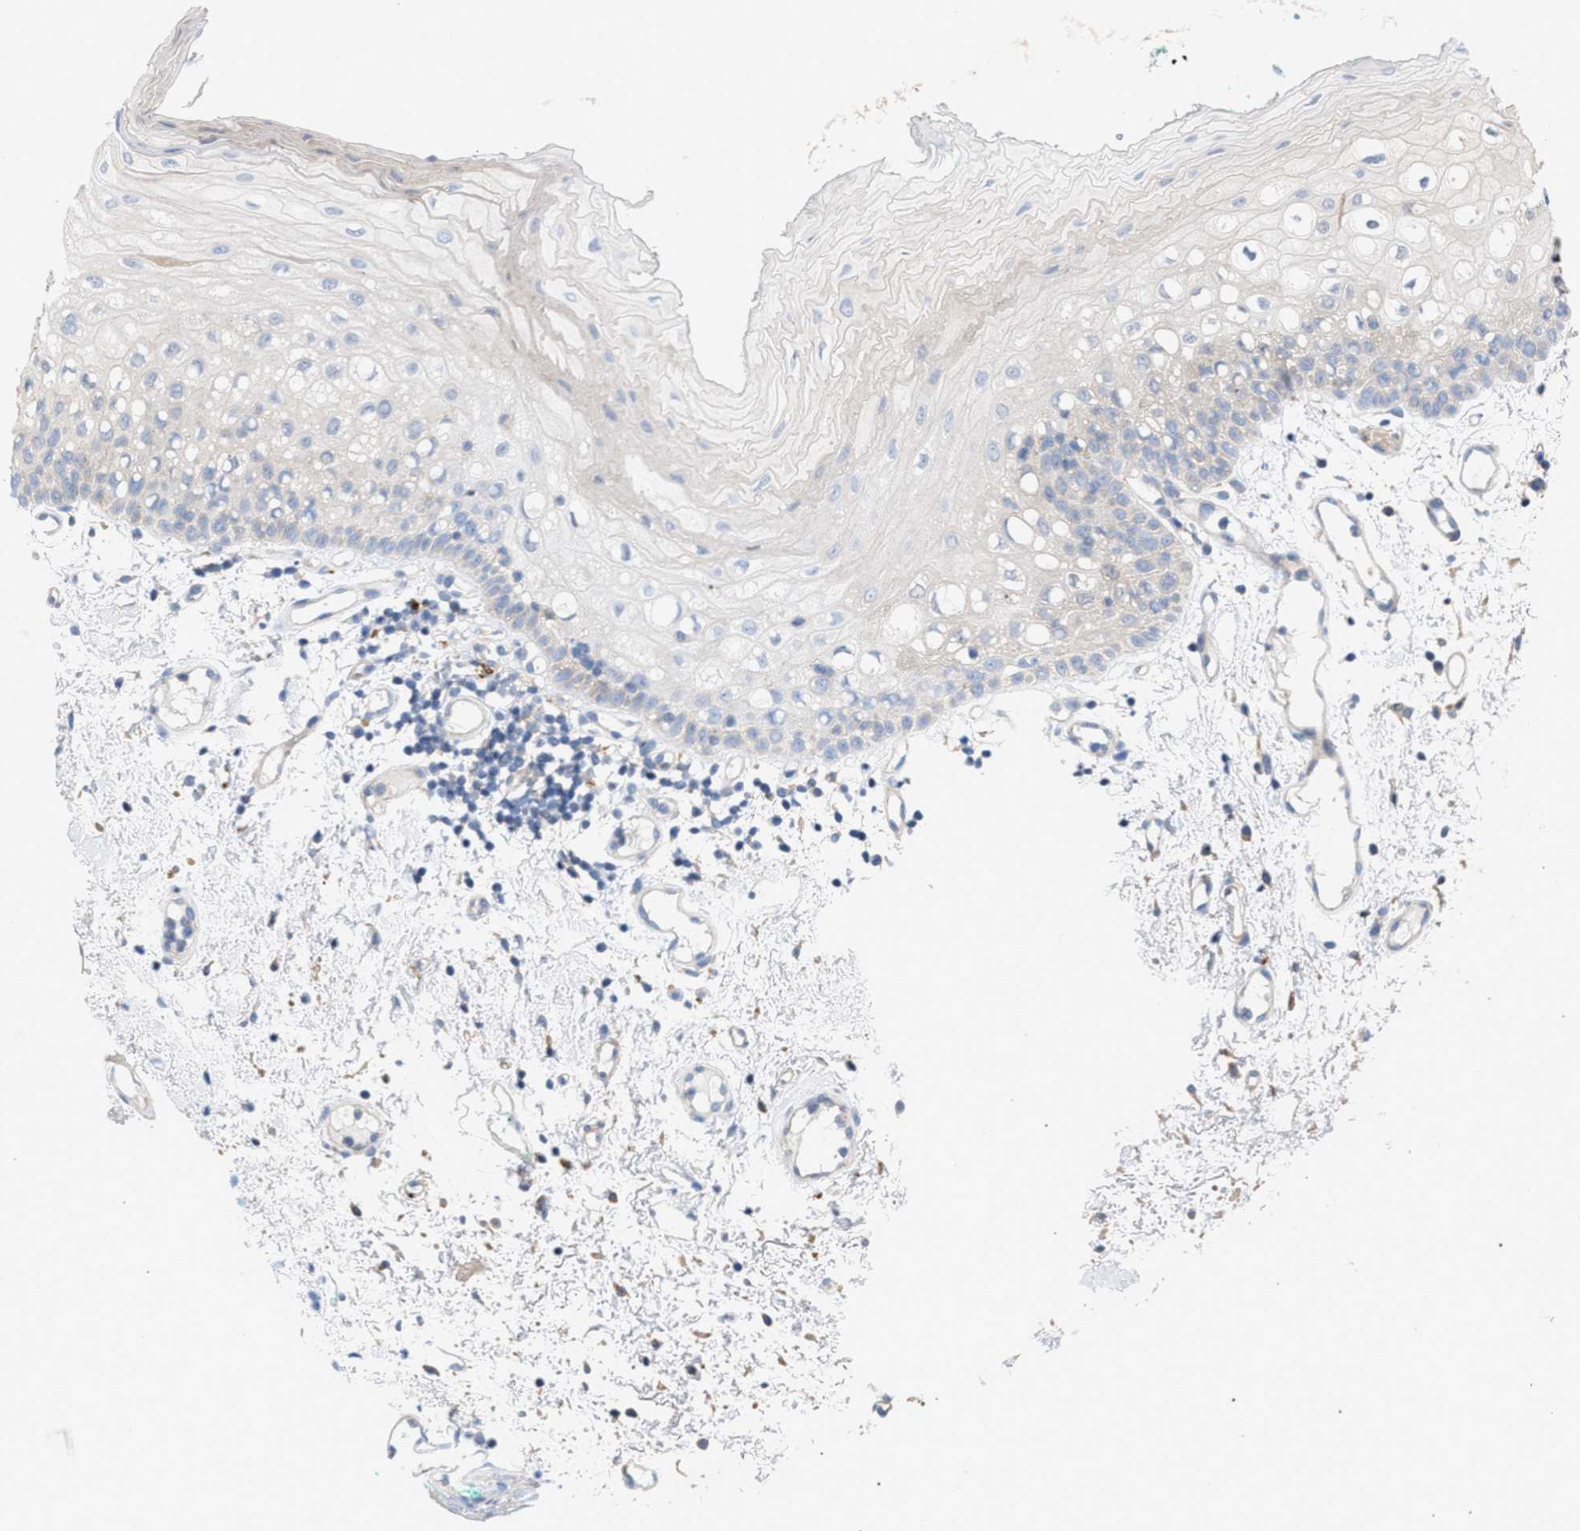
{"staining": {"intensity": "negative", "quantity": "none", "location": "none"}, "tissue": "oral mucosa", "cell_type": "Squamous epithelial cells", "image_type": "normal", "snomed": [{"axis": "morphology", "description": "Normal tissue, NOS"}, {"axis": "morphology", "description": "Squamous cell carcinoma, NOS"}, {"axis": "topography", "description": "Oral tissue"}, {"axis": "topography", "description": "Salivary gland"}, {"axis": "topography", "description": "Head-Neck"}], "caption": "IHC image of normal oral mucosa: human oral mucosa stained with DAB (3,3'-diaminobenzidine) exhibits no significant protein positivity in squamous epithelial cells. Nuclei are stained in blue.", "gene": "MBTD1", "patient": {"sex": "female", "age": 62}}